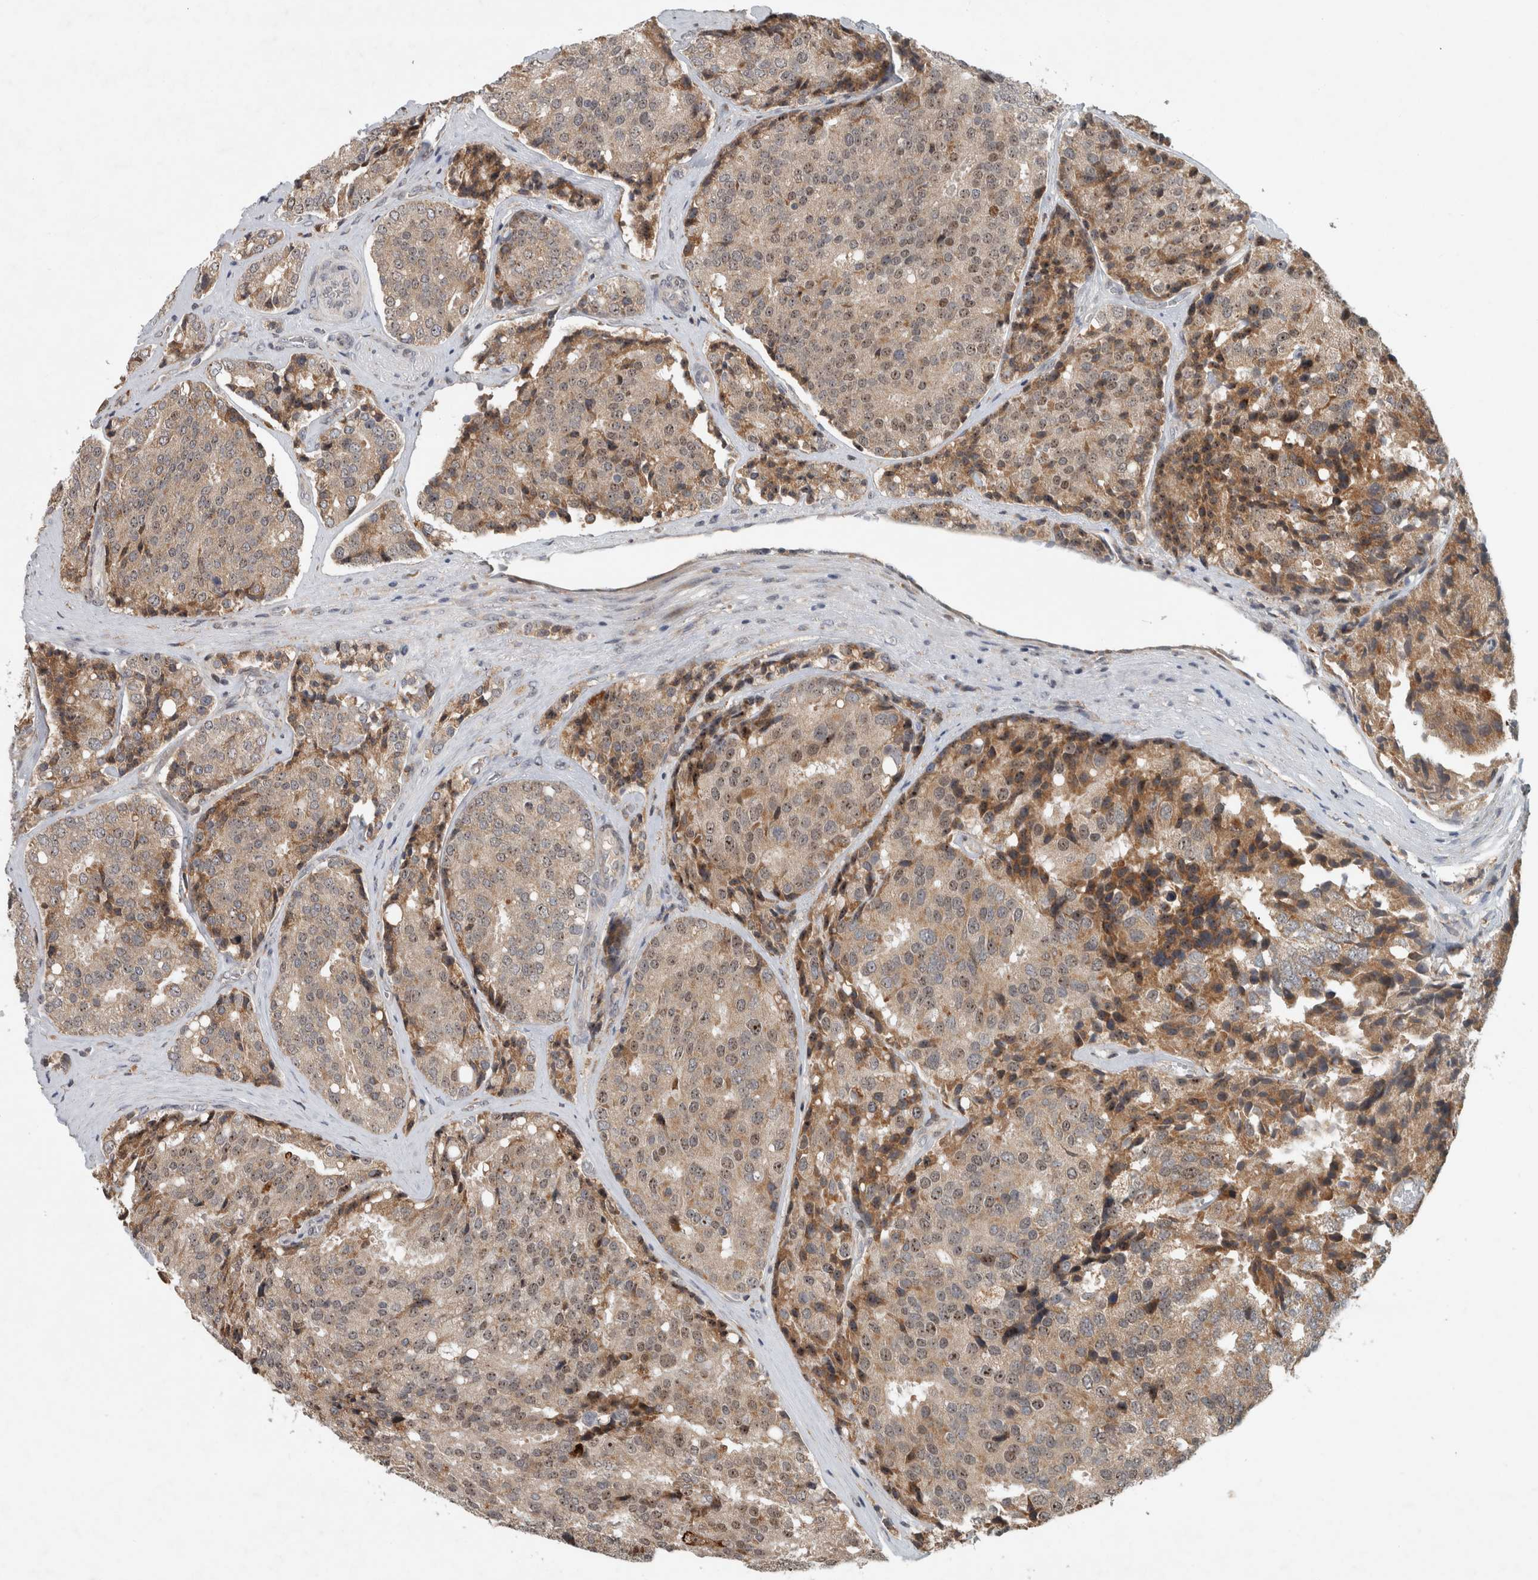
{"staining": {"intensity": "weak", "quantity": ">75%", "location": "cytoplasmic/membranous,nuclear"}, "tissue": "prostate cancer", "cell_type": "Tumor cells", "image_type": "cancer", "snomed": [{"axis": "morphology", "description": "Adenocarcinoma, High grade"}, {"axis": "topography", "description": "Prostate"}], "caption": "High-magnification brightfield microscopy of adenocarcinoma (high-grade) (prostate) stained with DAB (brown) and counterstained with hematoxylin (blue). tumor cells exhibit weak cytoplasmic/membranous and nuclear staining is present in approximately>75% of cells.", "gene": "GPR137B", "patient": {"sex": "male", "age": 50}}